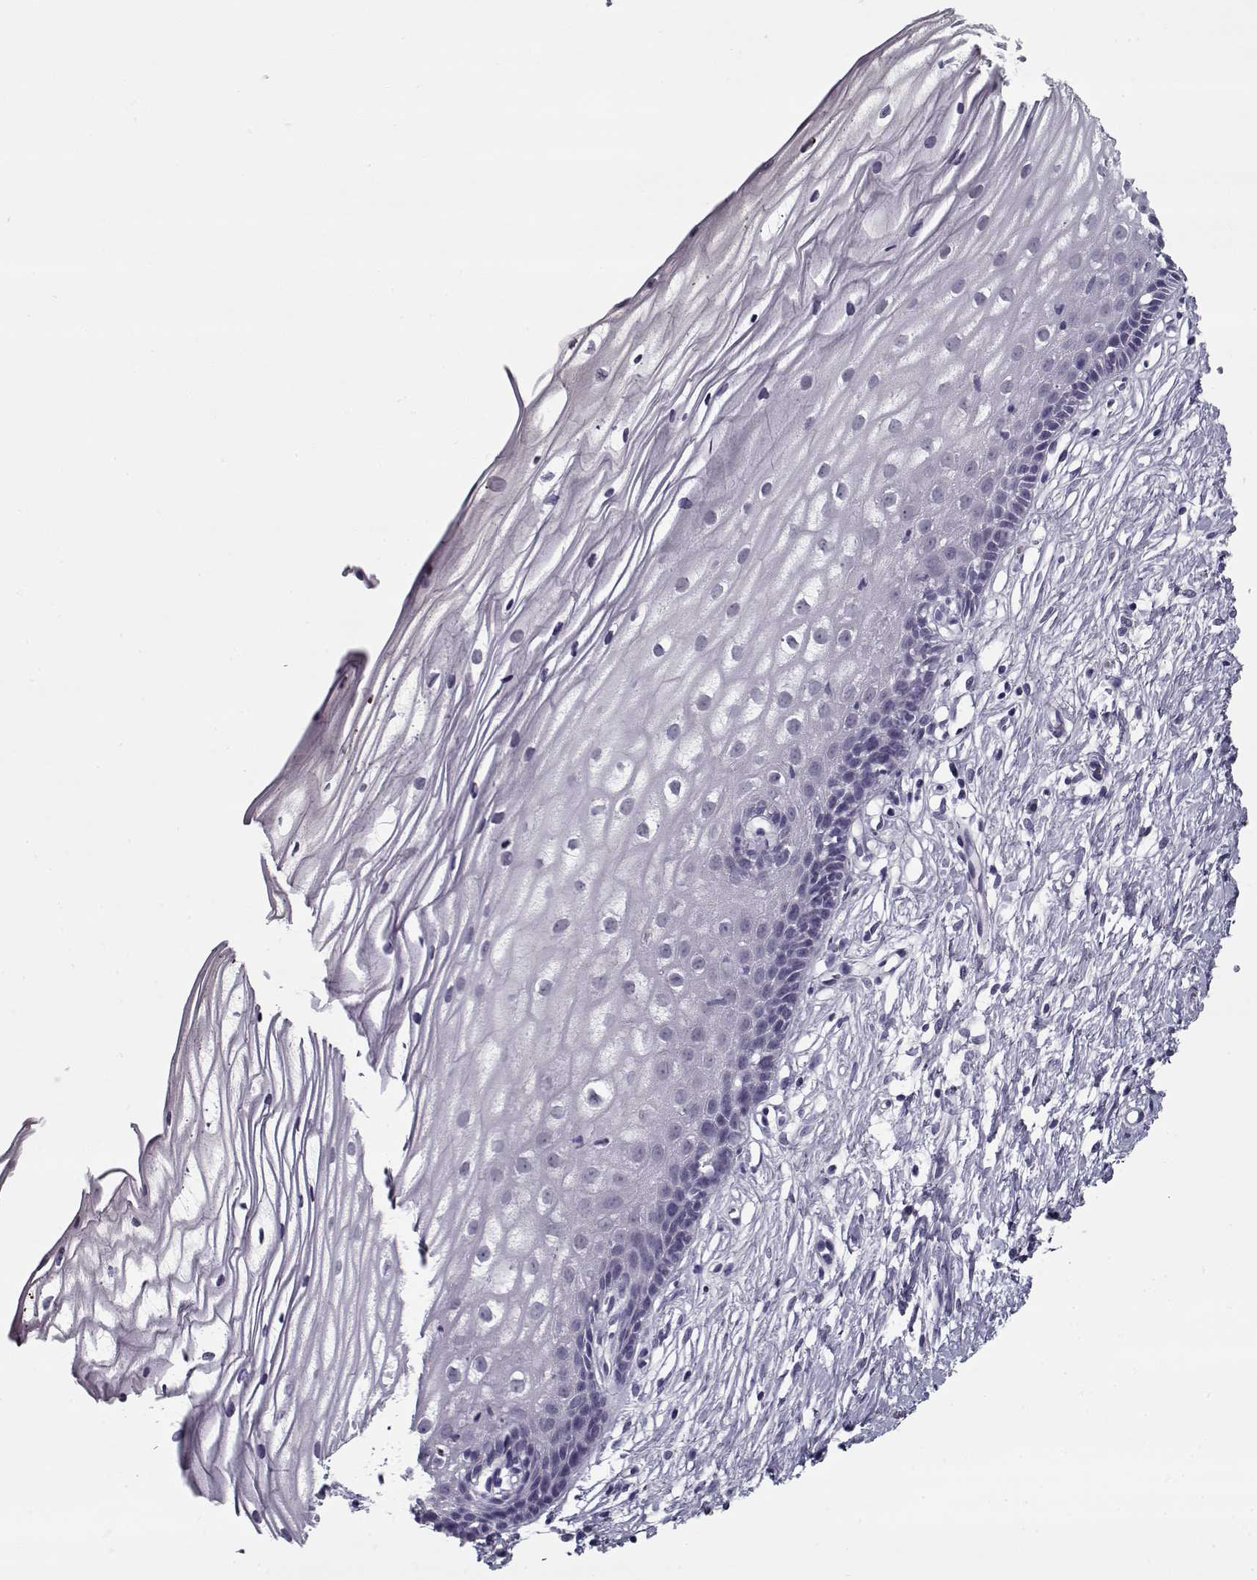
{"staining": {"intensity": "negative", "quantity": "none", "location": "none"}, "tissue": "cervix", "cell_type": "Squamous epithelial cells", "image_type": "normal", "snomed": [{"axis": "morphology", "description": "Normal tissue, NOS"}, {"axis": "topography", "description": "Cervix"}], "caption": "Immunohistochemical staining of unremarkable cervix reveals no significant expression in squamous epithelial cells. (Immunohistochemistry, brightfield microscopy, high magnification).", "gene": "SPACA9", "patient": {"sex": "female", "age": 40}}